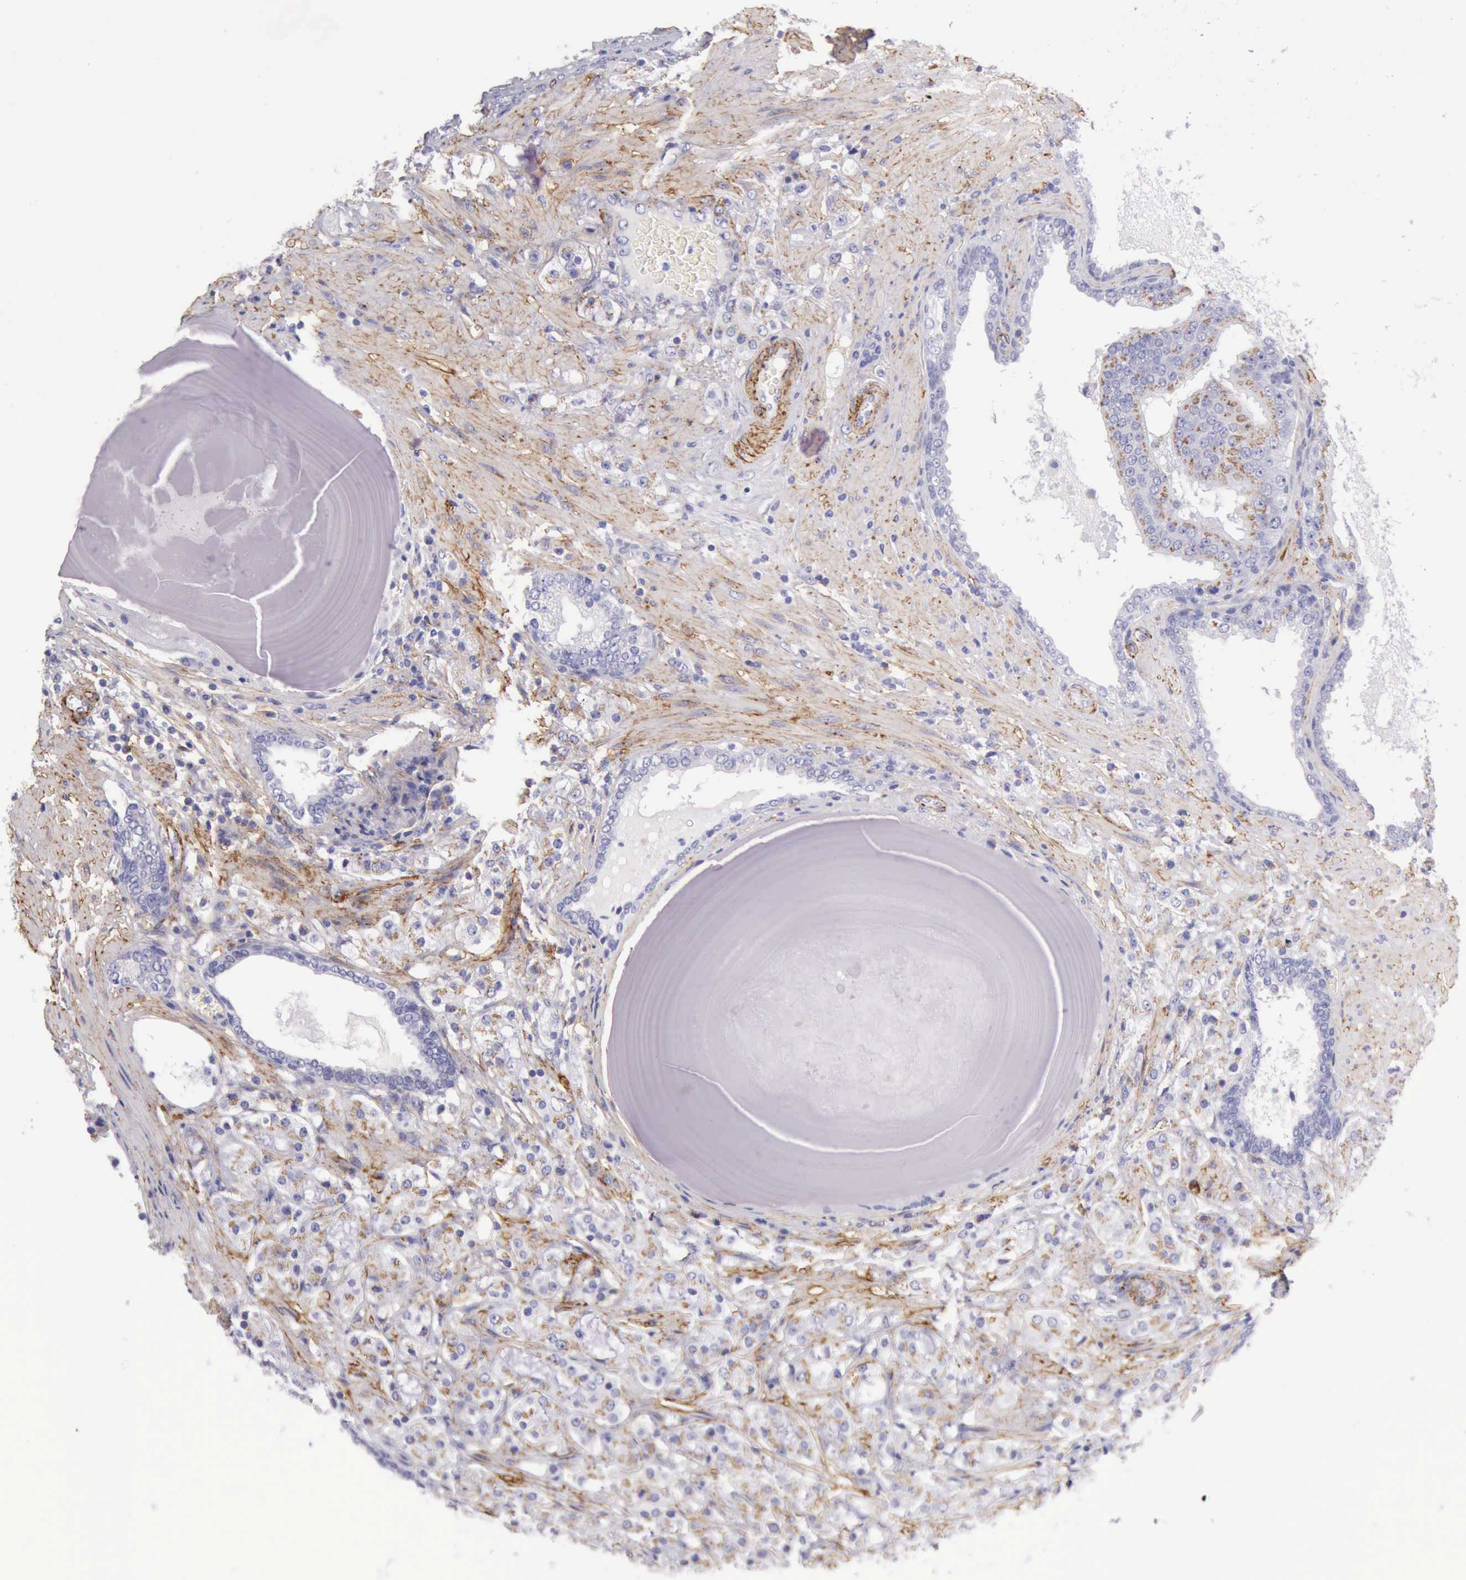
{"staining": {"intensity": "moderate", "quantity": "25%-75%", "location": "cytoplasmic/membranous"}, "tissue": "prostate cancer", "cell_type": "Tumor cells", "image_type": "cancer", "snomed": [{"axis": "morphology", "description": "Adenocarcinoma, High grade"}, {"axis": "topography", "description": "Prostate"}], "caption": "Immunohistochemistry staining of prostate cancer, which reveals medium levels of moderate cytoplasmic/membranous expression in approximately 25%-75% of tumor cells indicating moderate cytoplasmic/membranous protein expression. The staining was performed using DAB (3,3'-diaminobenzidine) (brown) for protein detection and nuclei were counterstained in hematoxylin (blue).", "gene": "AOC3", "patient": {"sex": "male", "age": 68}}